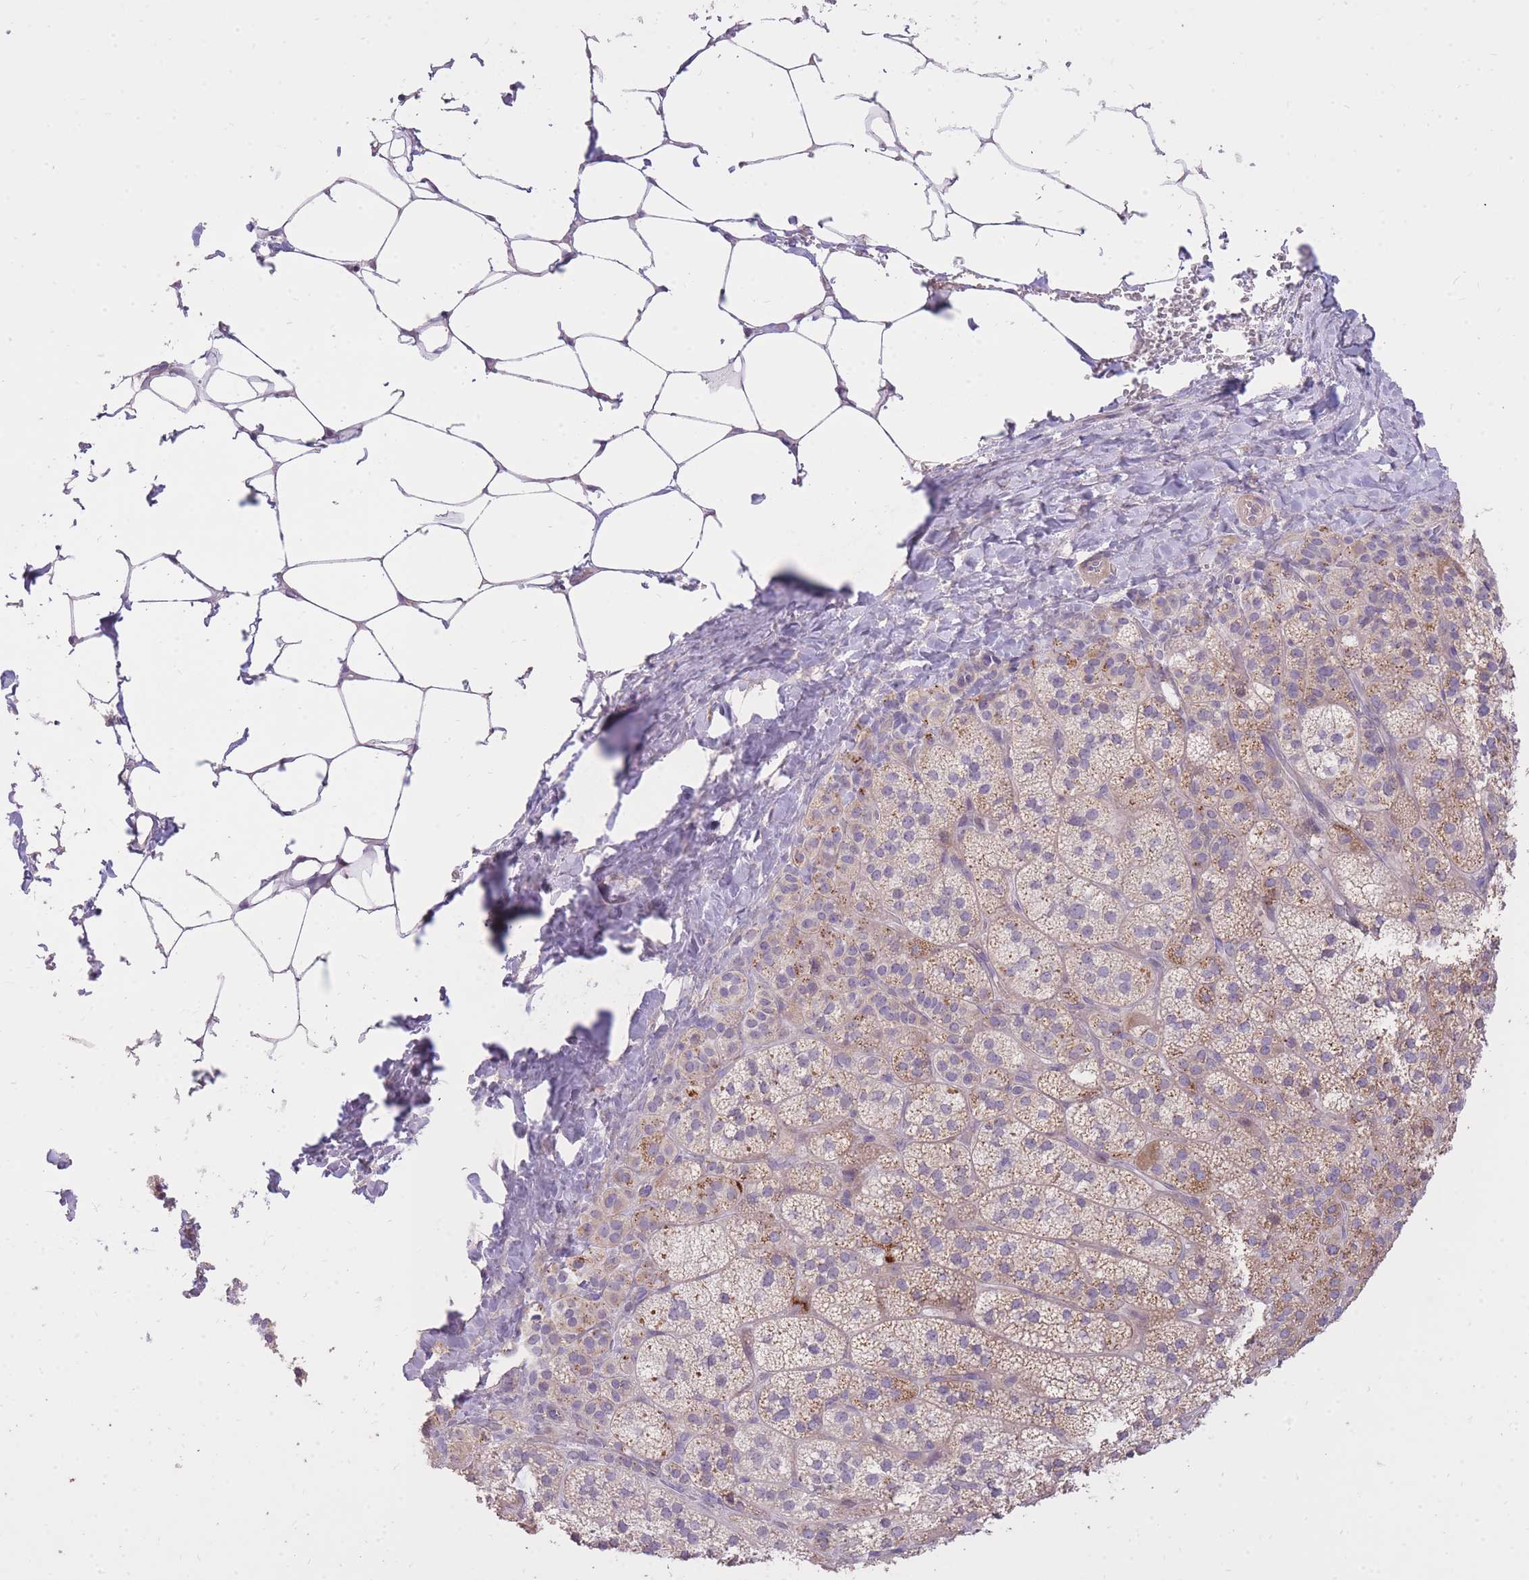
{"staining": {"intensity": "moderate", "quantity": "25%-75%", "location": "cytoplasmic/membranous"}, "tissue": "adrenal gland", "cell_type": "Glandular cells", "image_type": "normal", "snomed": [{"axis": "morphology", "description": "Normal tissue, NOS"}, {"axis": "topography", "description": "Adrenal gland"}], "caption": "Brown immunohistochemical staining in normal human adrenal gland demonstrates moderate cytoplasmic/membranous expression in approximately 25%-75% of glandular cells. Using DAB (brown) and hematoxylin (blue) stains, captured at high magnification using brightfield microscopy.", "gene": "FRG2B", "patient": {"sex": "female", "age": 58}}